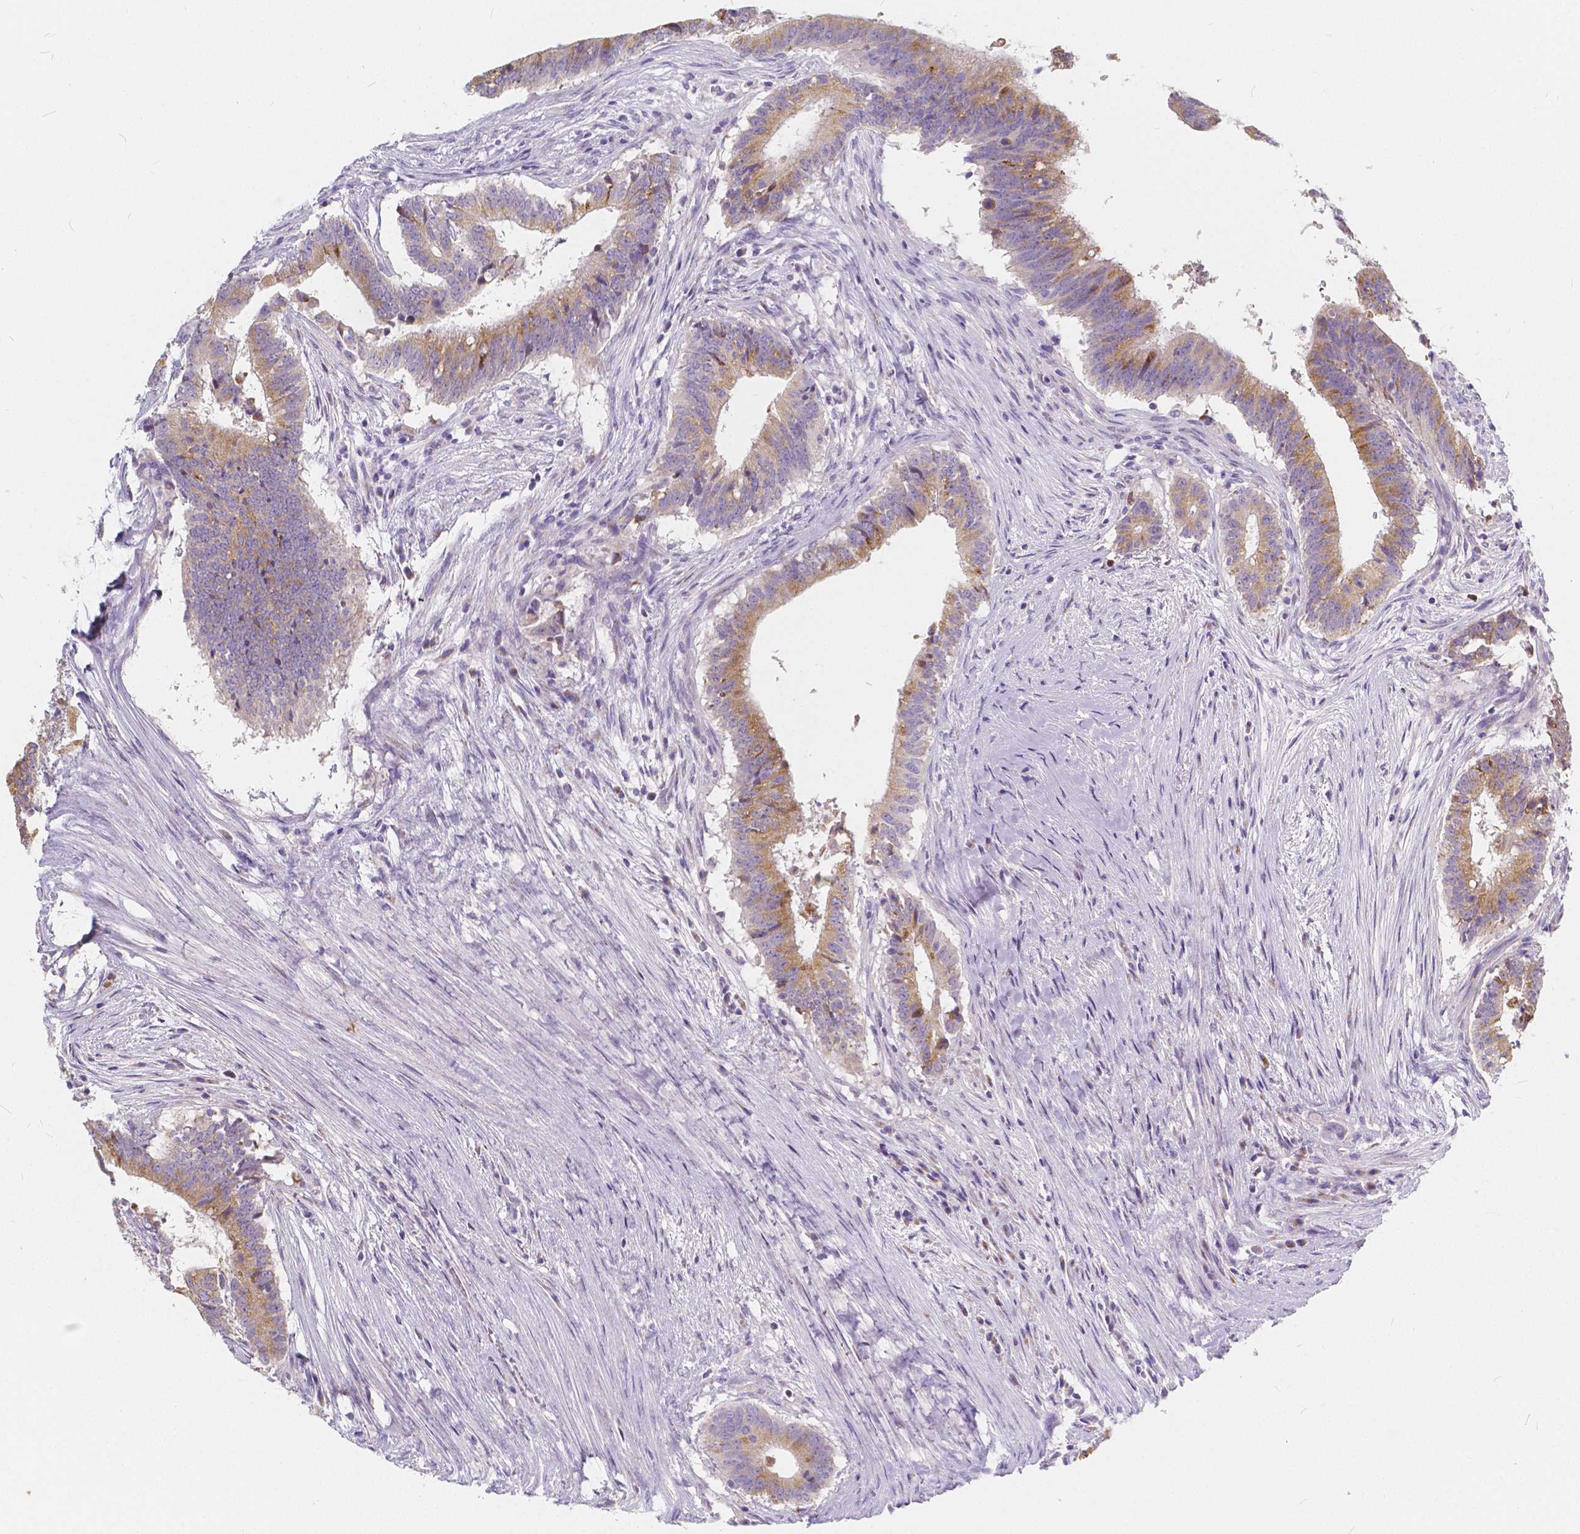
{"staining": {"intensity": "moderate", "quantity": ">75%", "location": "cytoplasmic/membranous"}, "tissue": "colorectal cancer", "cell_type": "Tumor cells", "image_type": "cancer", "snomed": [{"axis": "morphology", "description": "Adenocarcinoma, NOS"}, {"axis": "topography", "description": "Colon"}], "caption": "A brown stain labels moderate cytoplasmic/membranous expression of a protein in human colorectal cancer tumor cells. (IHC, brightfield microscopy, high magnification).", "gene": "RNF186", "patient": {"sex": "female", "age": 43}}